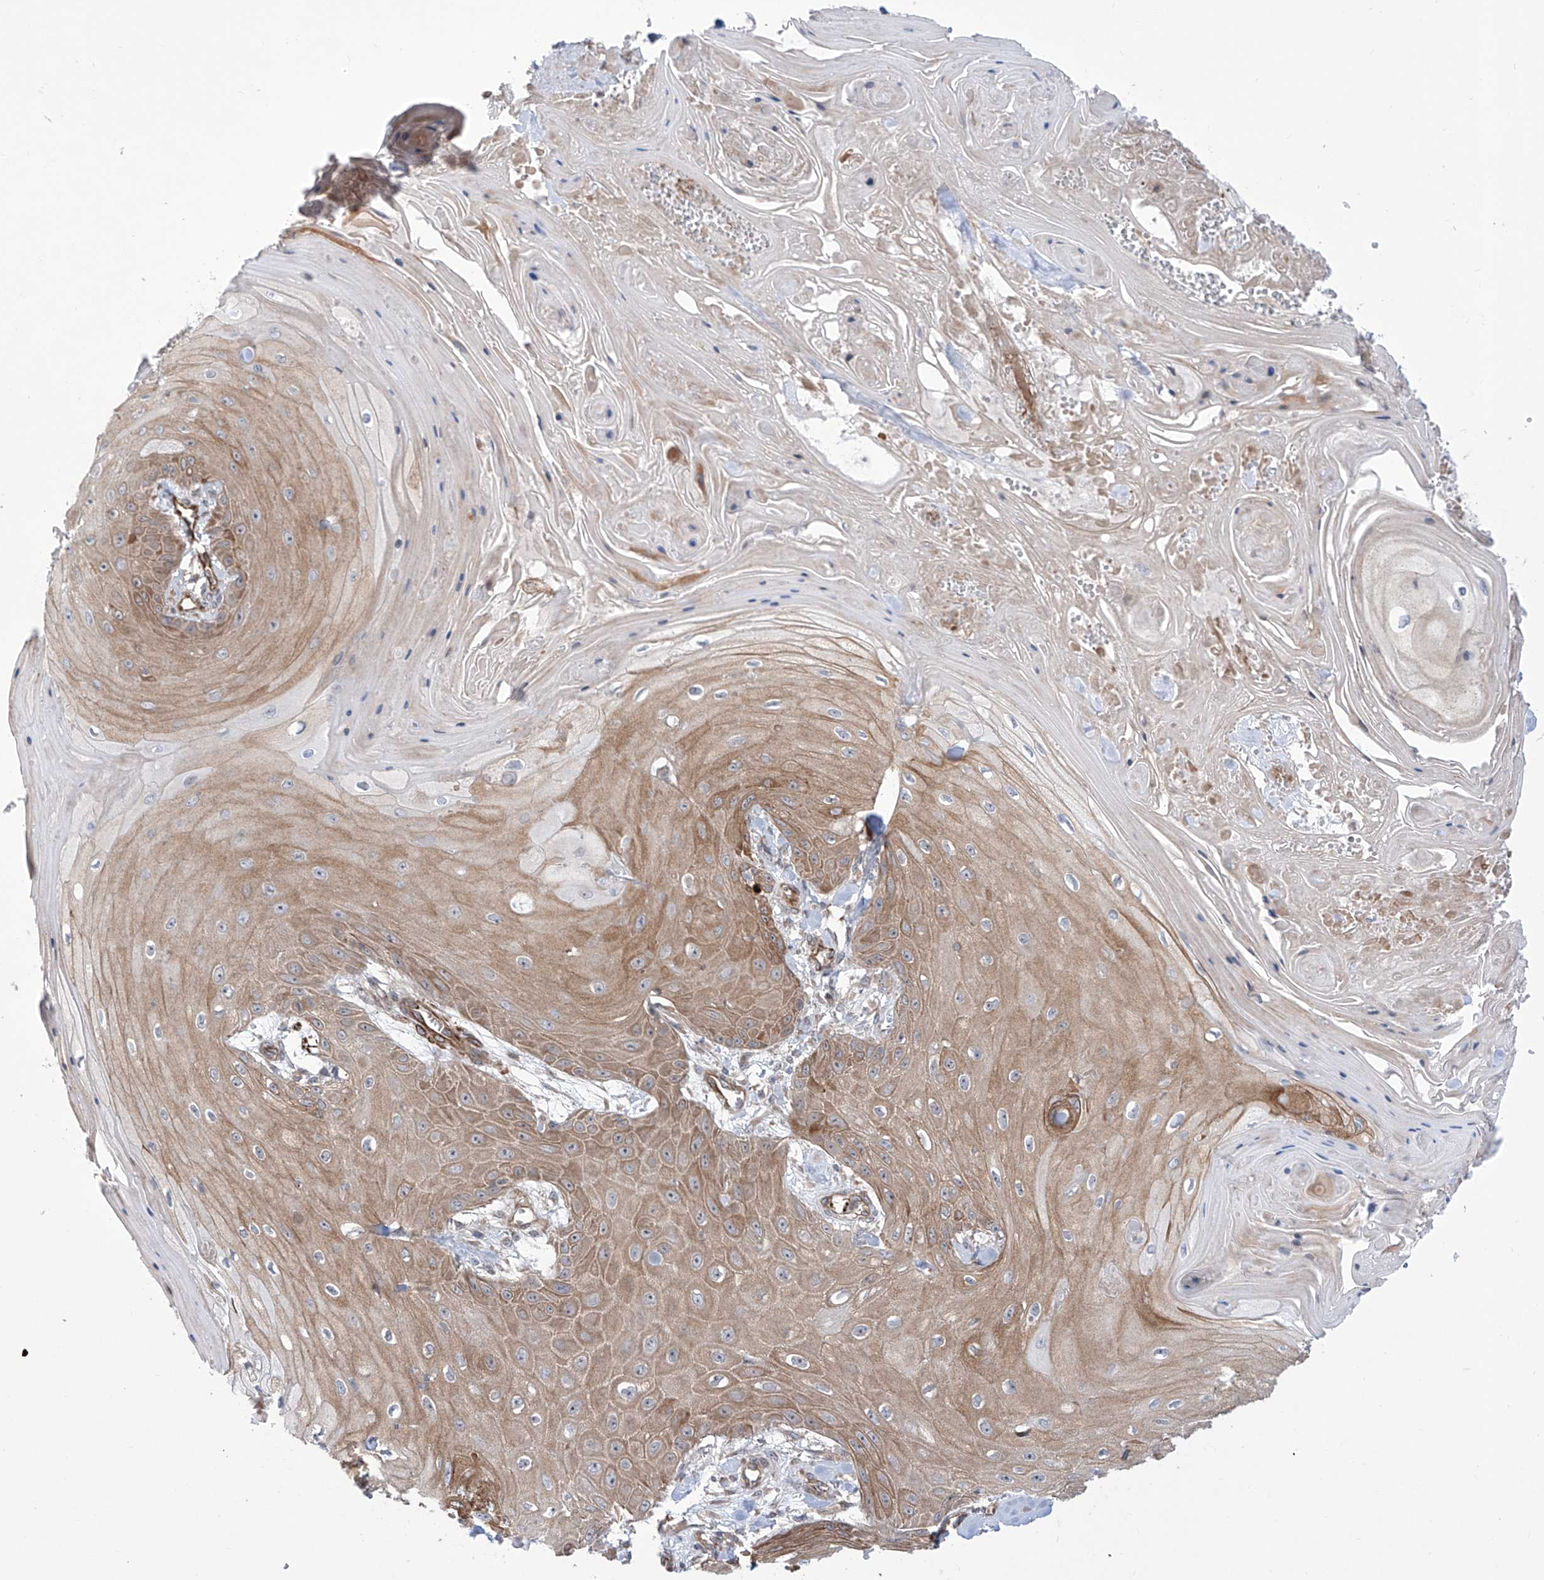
{"staining": {"intensity": "weak", "quantity": "25%-75%", "location": "cytoplasmic/membranous"}, "tissue": "skin cancer", "cell_type": "Tumor cells", "image_type": "cancer", "snomed": [{"axis": "morphology", "description": "Squamous cell carcinoma, NOS"}, {"axis": "topography", "description": "Skin"}], "caption": "Immunohistochemistry histopathology image of neoplastic tissue: squamous cell carcinoma (skin) stained using IHC shows low levels of weak protein expression localized specifically in the cytoplasmic/membranous of tumor cells, appearing as a cytoplasmic/membranous brown color.", "gene": "APAF1", "patient": {"sex": "male", "age": 74}}